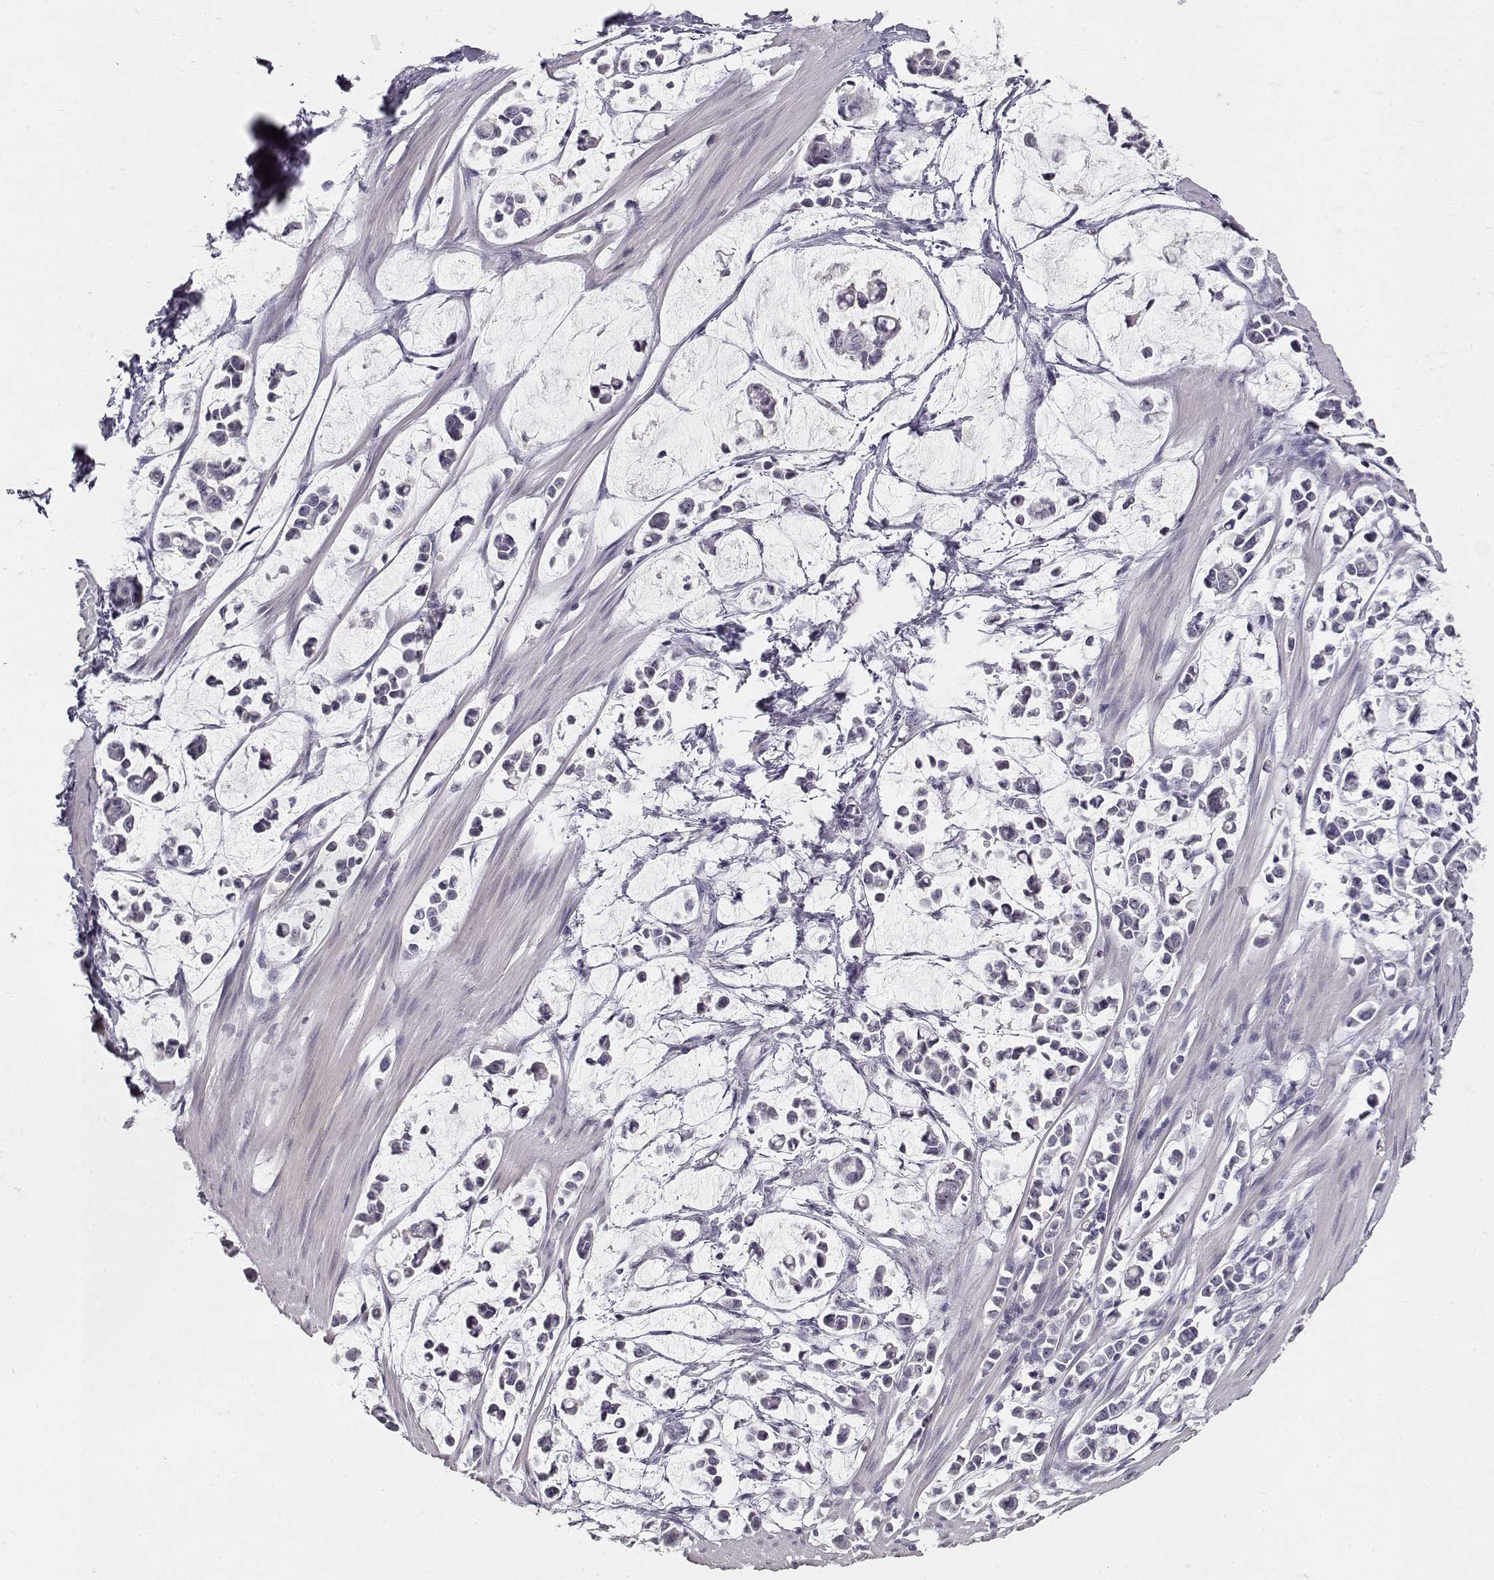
{"staining": {"intensity": "negative", "quantity": "none", "location": "none"}, "tissue": "stomach cancer", "cell_type": "Tumor cells", "image_type": "cancer", "snomed": [{"axis": "morphology", "description": "Adenocarcinoma, NOS"}, {"axis": "topography", "description": "Stomach"}], "caption": "This photomicrograph is of stomach cancer (adenocarcinoma) stained with immunohistochemistry (IHC) to label a protein in brown with the nuclei are counter-stained blue. There is no staining in tumor cells.", "gene": "TPH2", "patient": {"sex": "male", "age": 82}}